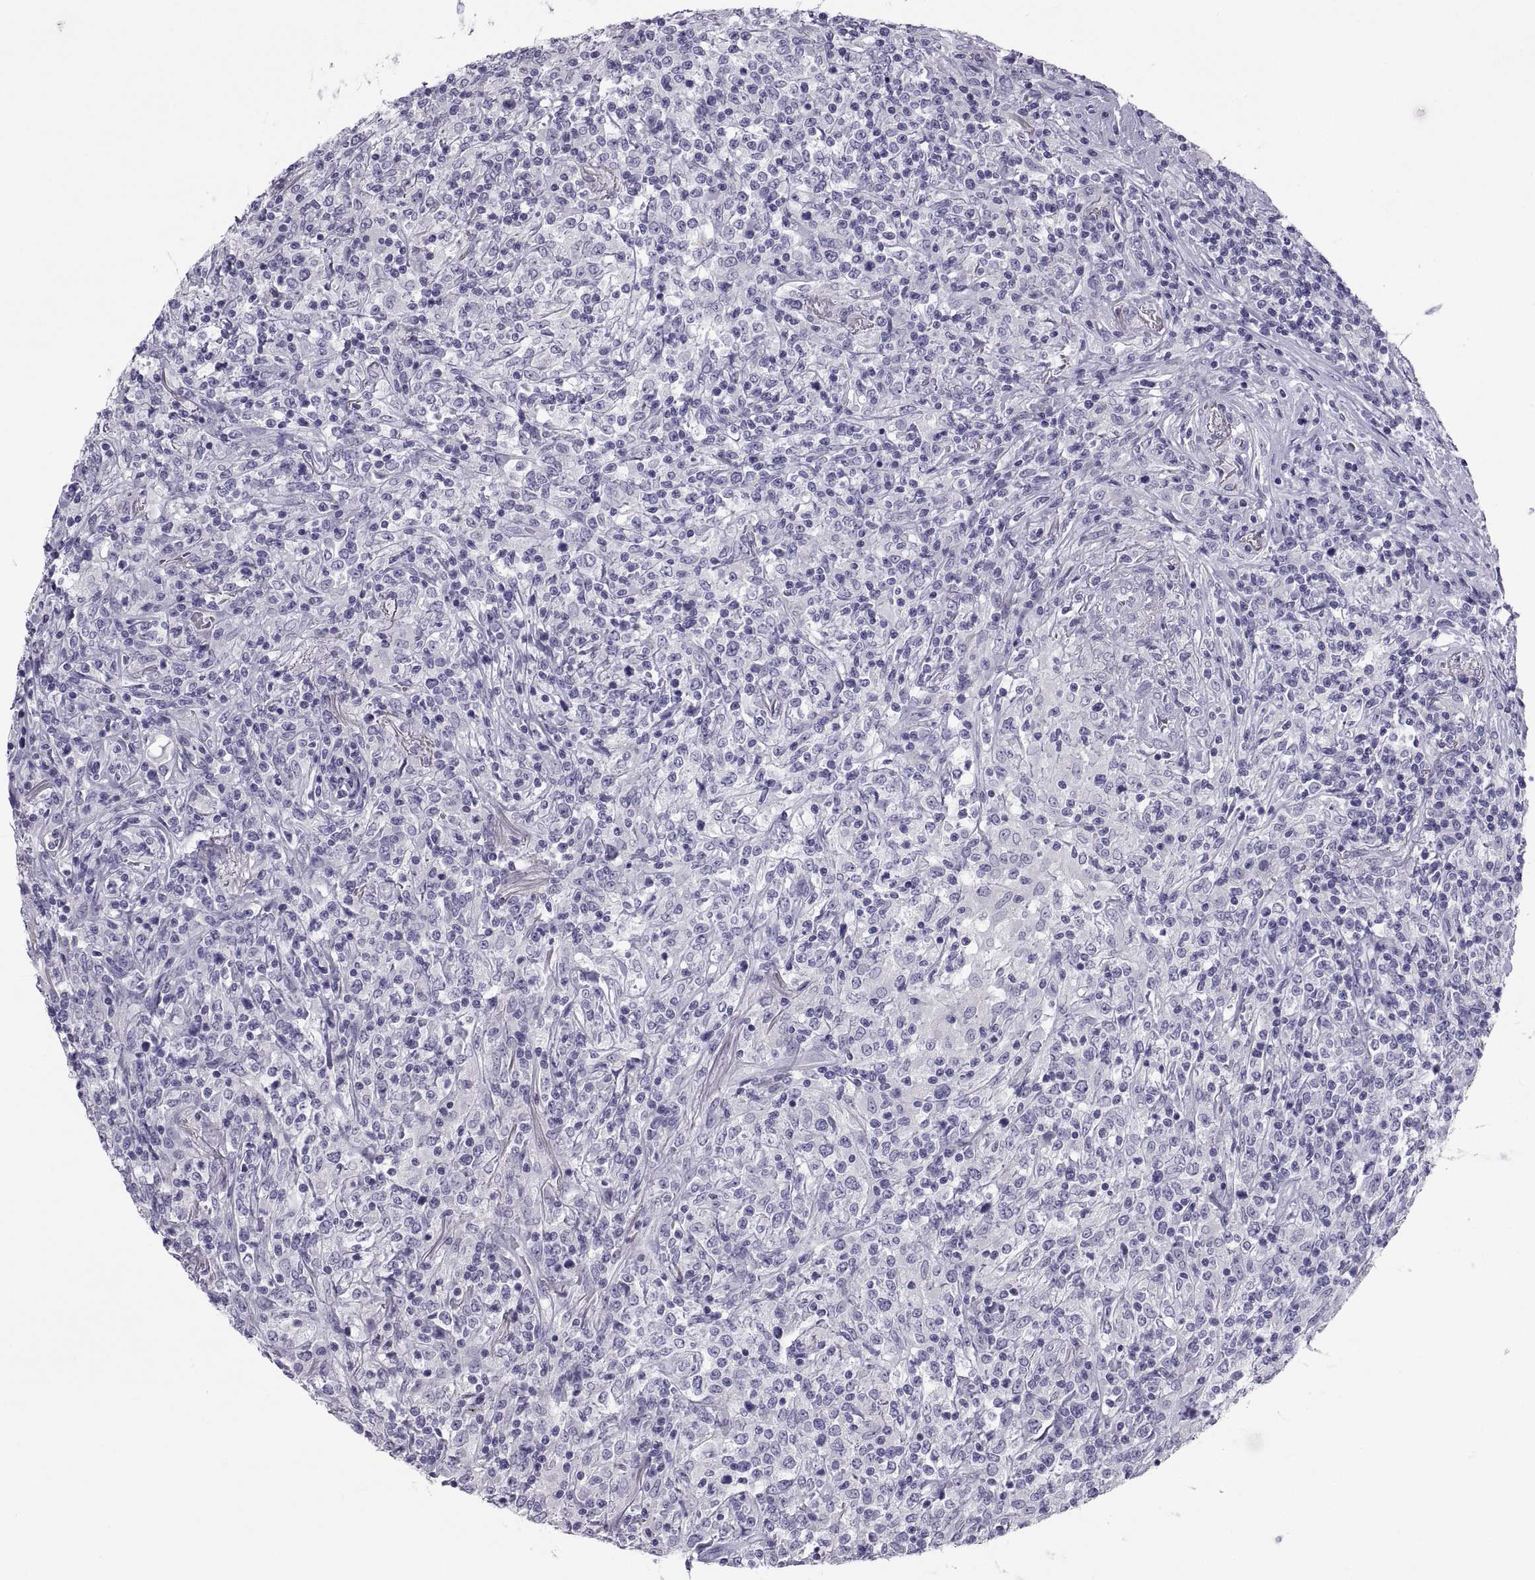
{"staining": {"intensity": "negative", "quantity": "none", "location": "none"}, "tissue": "lymphoma", "cell_type": "Tumor cells", "image_type": "cancer", "snomed": [{"axis": "morphology", "description": "Malignant lymphoma, non-Hodgkin's type, High grade"}, {"axis": "topography", "description": "Lung"}], "caption": "Tumor cells are negative for brown protein staining in lymphoma.", "gene": "PCSK1N", "patient": {"sex": "male", "age": 79}}